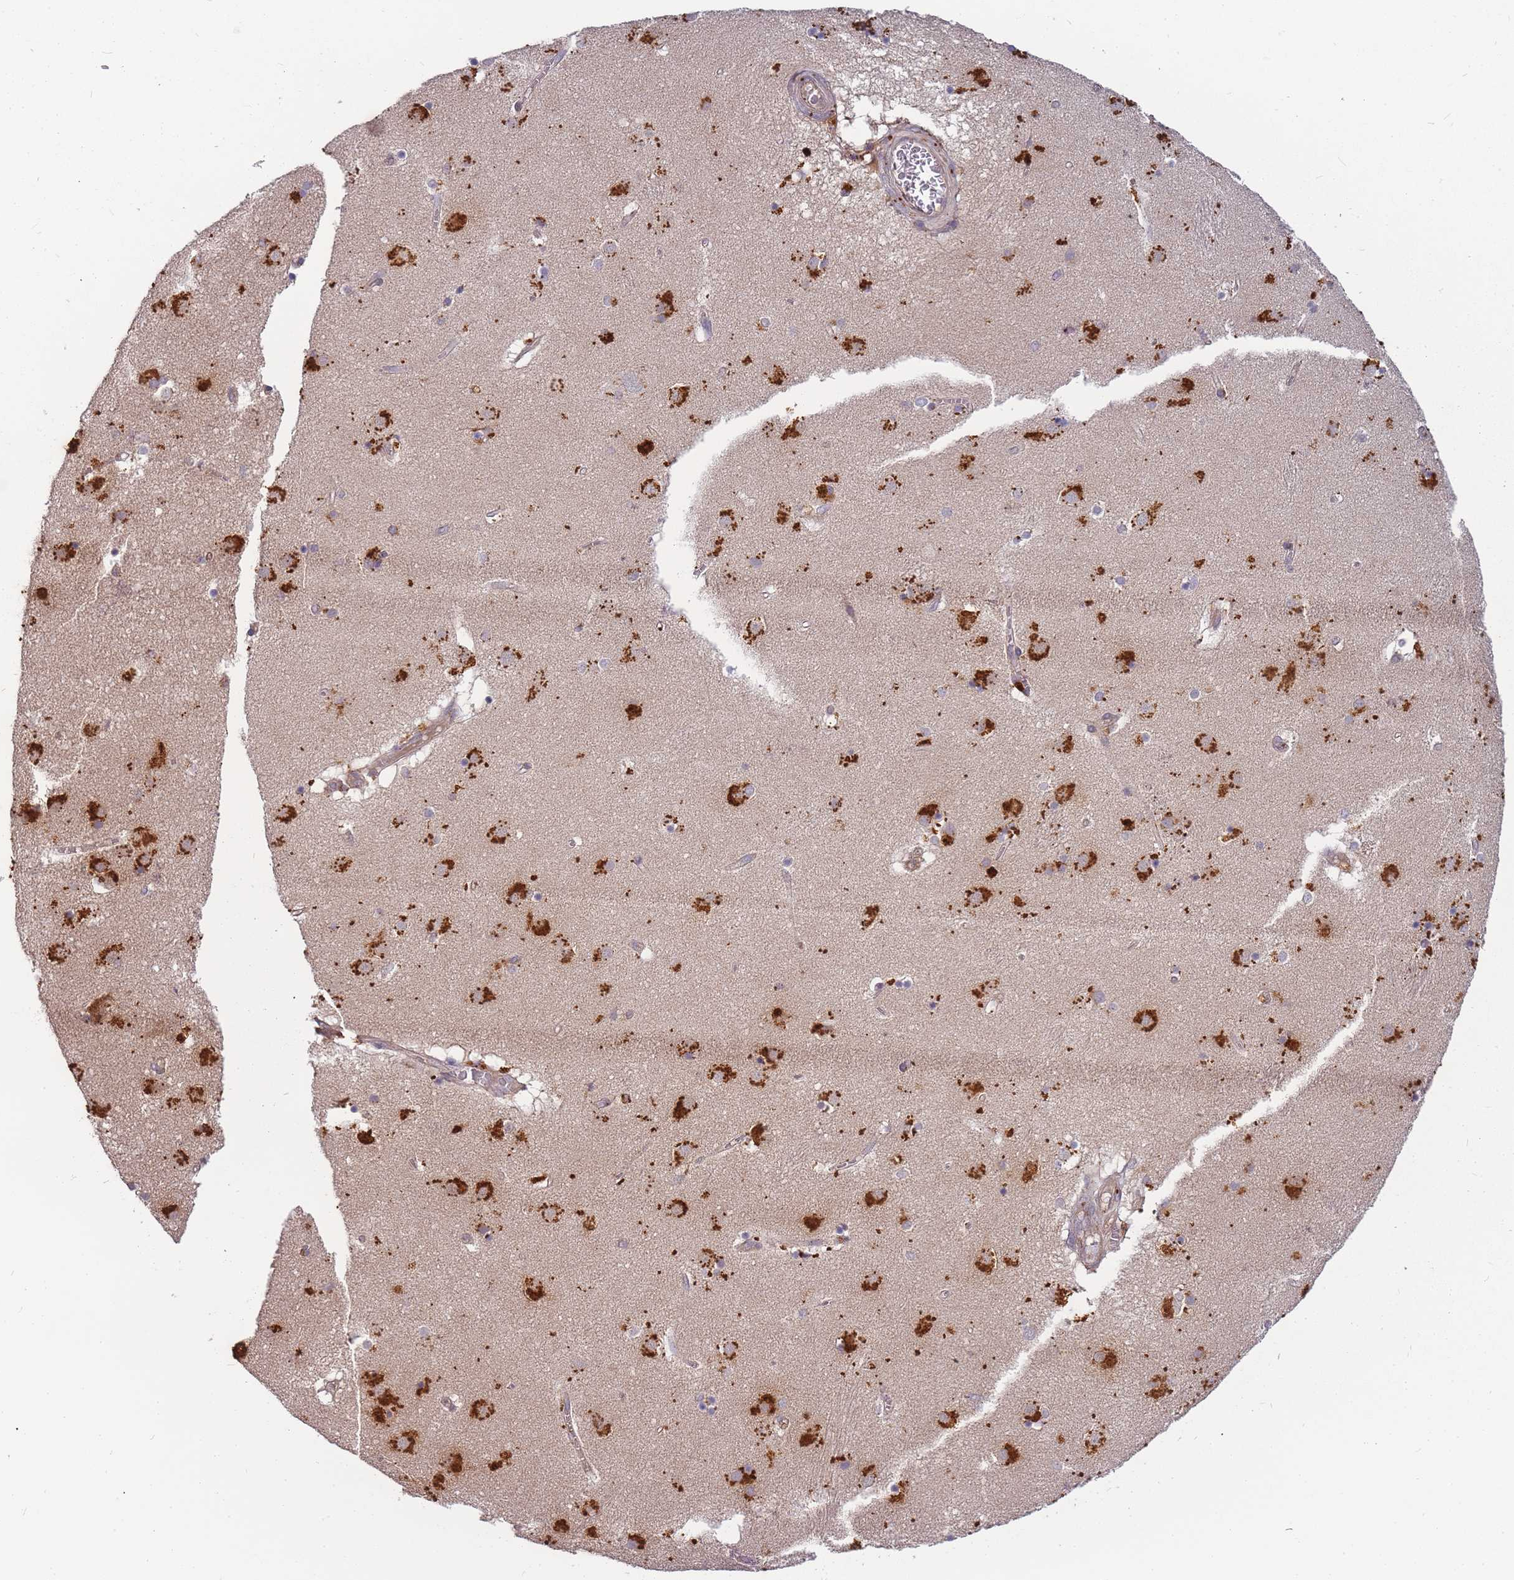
{"staining": {"intensity": "strong", "quantity": "25%-75%", "location": "cytoplasmic/membranous"}, "tissue": "caudate", "cell_type": "Glial cells", "image_type": "normal", "snomed": [{"axis": "morphology", "description": "Normal tissue, NOS"}, {"axis": "topography", "description": "Lateral ventricle wall"}], "caption": "A high-resolution photomicrograph shows immunohistochemistry (IHC) staining of unremarkable caudate, which demonstrates strong cytoplasmic/membranous positivity in approximately 25%-75% of glial cells.", "gene": "ATG5", "patient": {"sex": "male", "age": 70}}